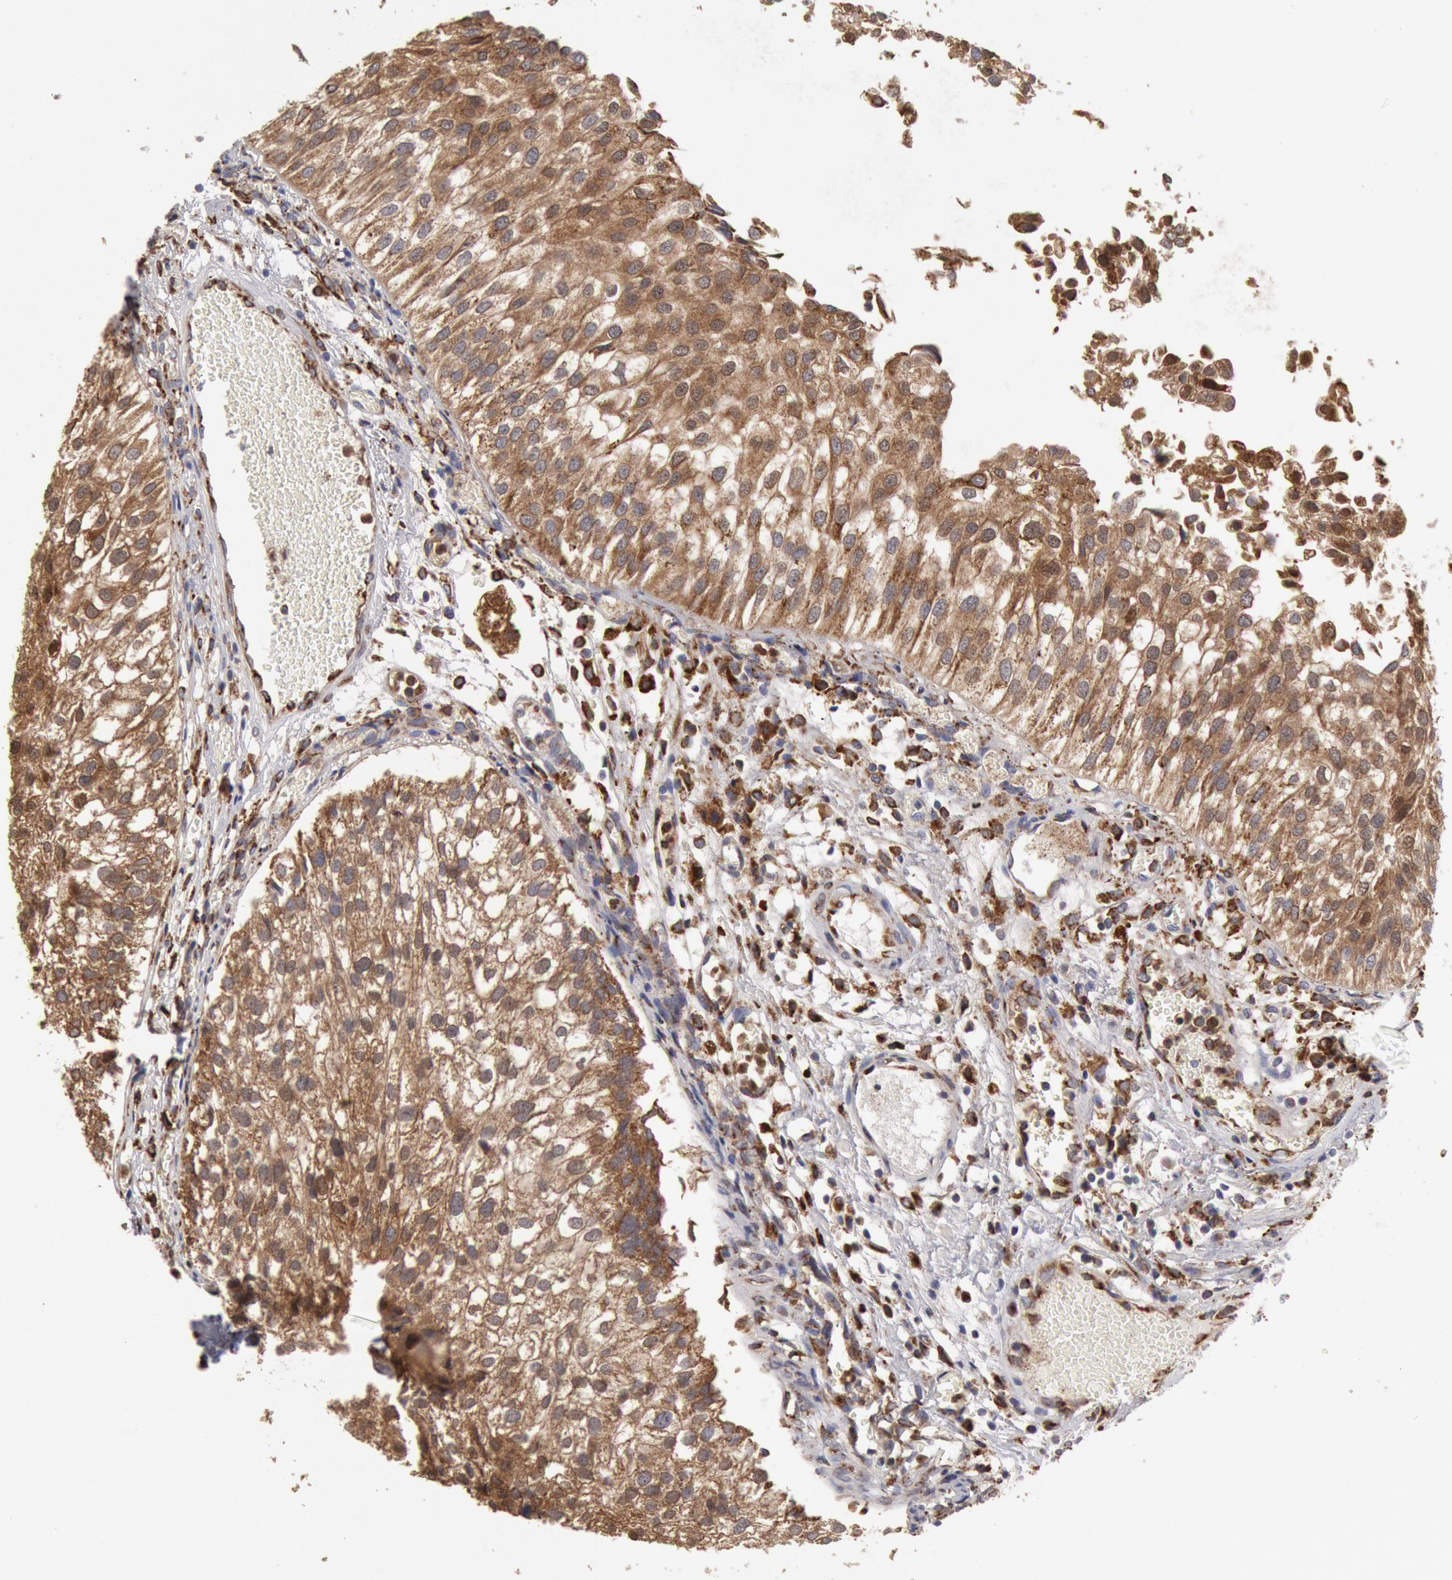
{"staining": {"intensity": "moderate", "quantity": ">75%", "location": "cytoplasmic/membranous"}, "tissue": "urothelial cancer", "cell_type": "Tumor cells", "image_type": "cancer", "snomed": [{"axis": "morphology", "description": "Urothelial carcinoma, Low grade"}, {"axis": "topography", "description": "Urinary bladder"}], "caption": "Urothelial cancer stained for a protein shows moderate cytoplasmic/membranous positivity in tumor cells. Immunohistochemistry (ihc) stains the protein in brown and the nuclei are stained blue.", "gene": "ERP44", "patient": {"sex": "female", "age": 89}}